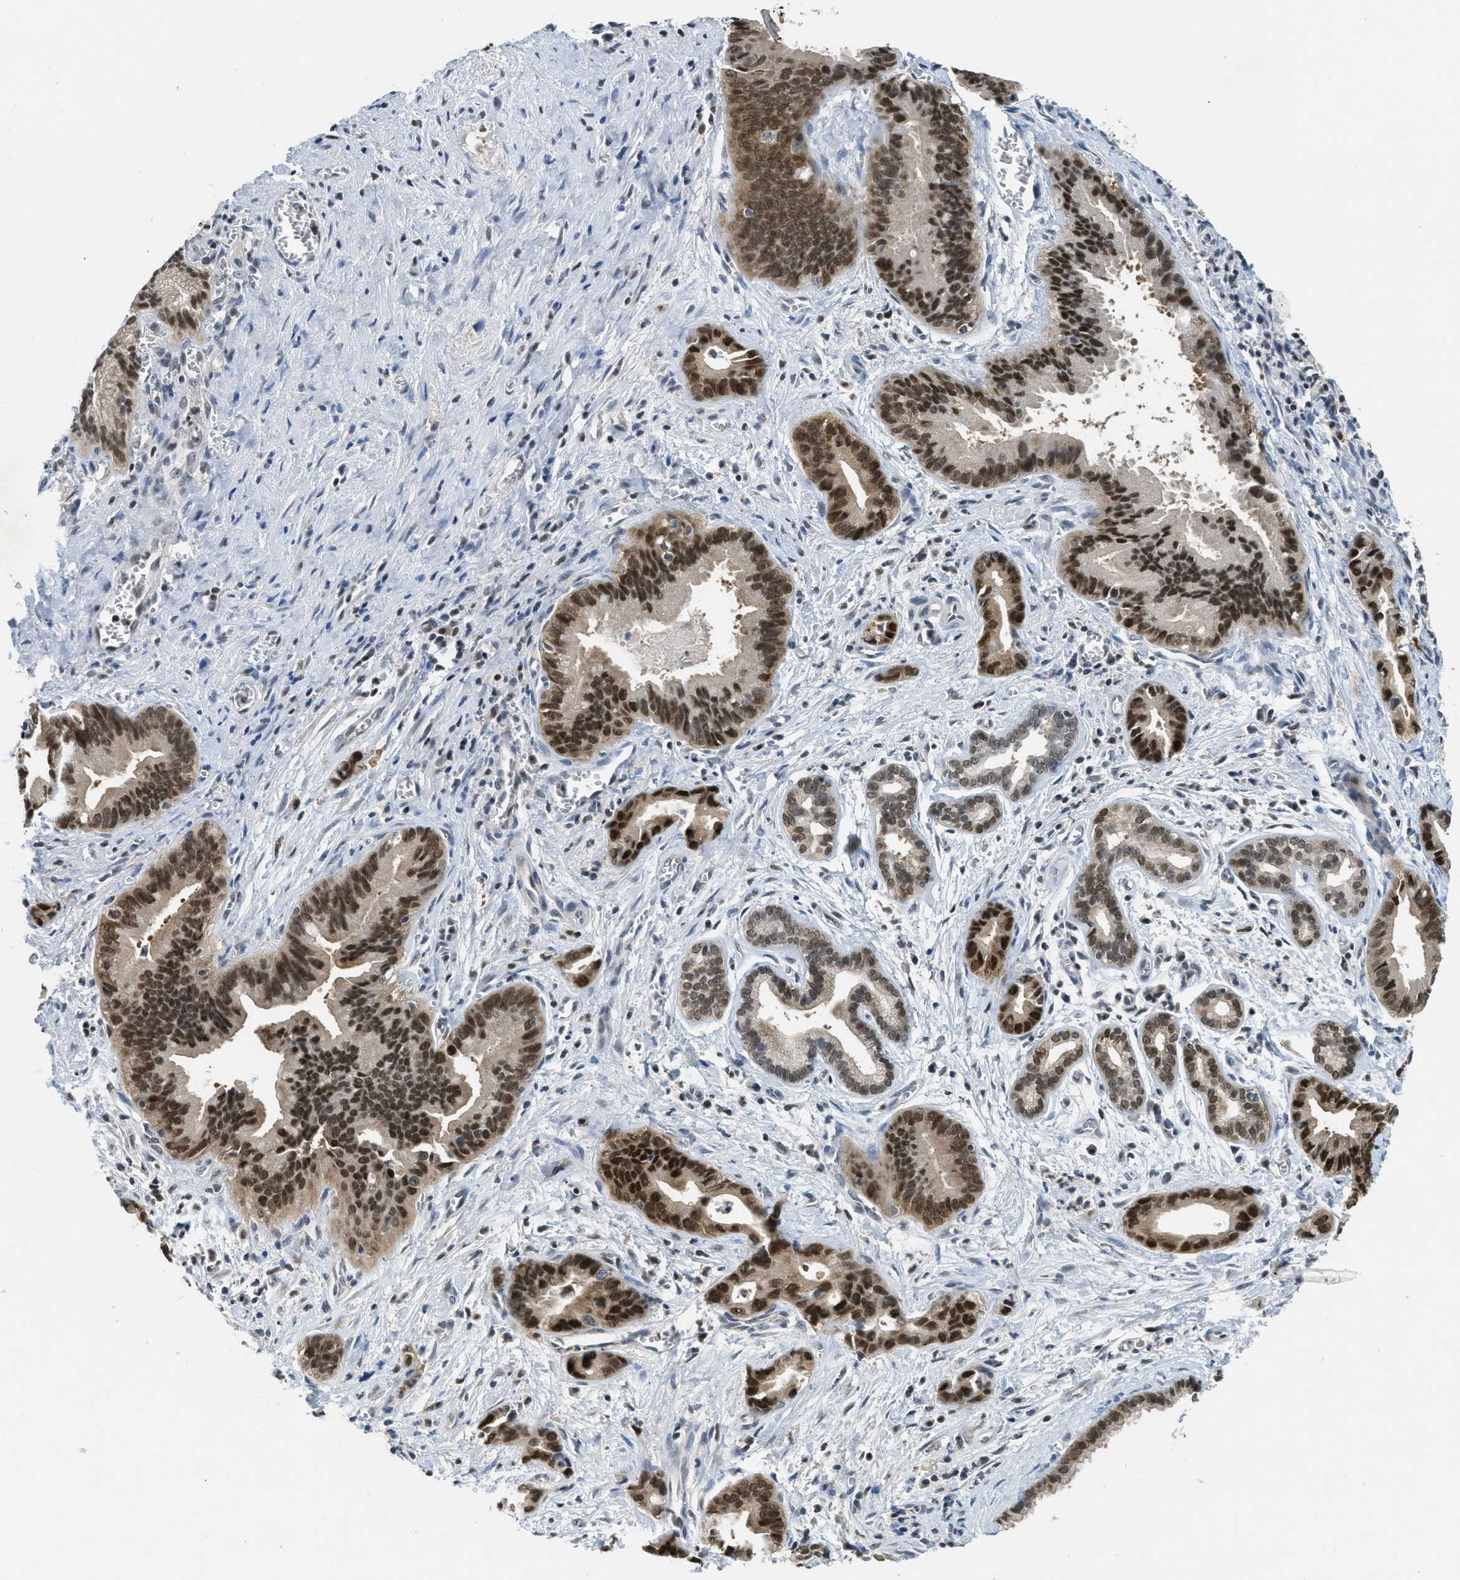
{"staining": {"intensity": "strong", "quantity": ">75%", "location": "cytoplasmic/membranous,nuclear"}, "tissue": "liver cancer", "cell_type": "Tumor cells", "image_type": "cancer", "snomed": [{"axis": "morphology", "description": "Cholangiocarcinoma"}, {"axis": "topography", "description": "Liver"}], "caption": "Protein expression analysis of cholangiocarcinoma (liver) exhibits strong cytoplasmic/membranous and nuclear positivity in approximately >75% of tumor cells. The staining was performed using DAB to visualize the protein expression in brown, while the nuclei were stained in blue with hematoxylin (Magnification: 20x).", "gene": "DNAJB1", "patient": {"sex": "female", "age": 55}}